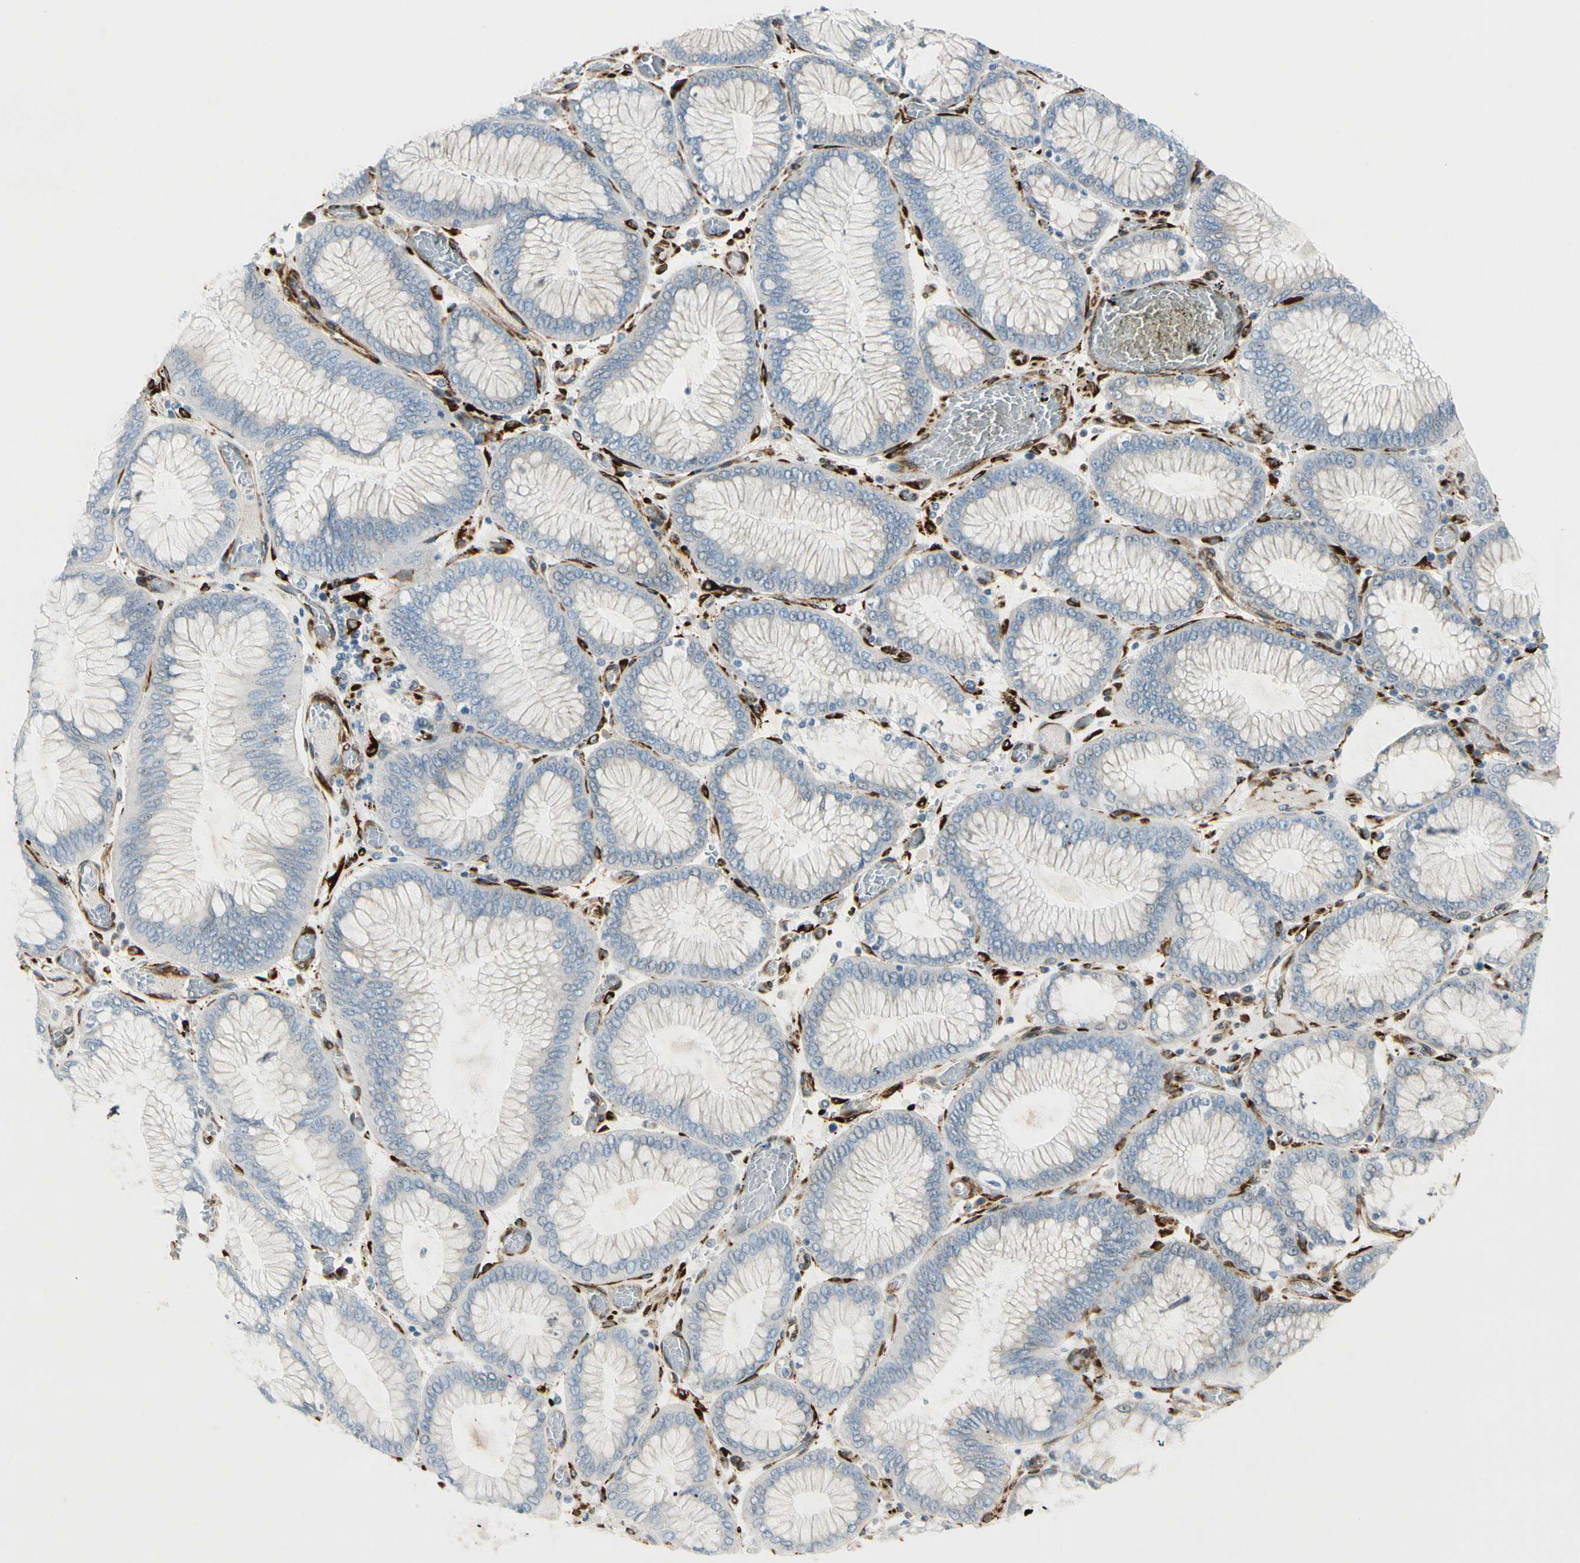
{"staining": {"intensity": "negative", "quantity": "none", "location": "none"}, "tissue": "stomach cancer", "cell_type": "Tumor cells", "image_type": "cancer", "snomed": [{"axis": "morphology", "description": "Normal tissue, NOS"}, {"axis": "morphology", "description": "Adenocarcinoma, NOS"}, {"axis": "topography", "description": "Stomach, upper"}, {"axis": "topography", "description": "Stomach"}], "caption": "Image shows no significant protein staining in tumor cells of adenocarcinoma (stomach).", "gene": "FKBP7", "patient": {"sex": "male", "age": 76}}